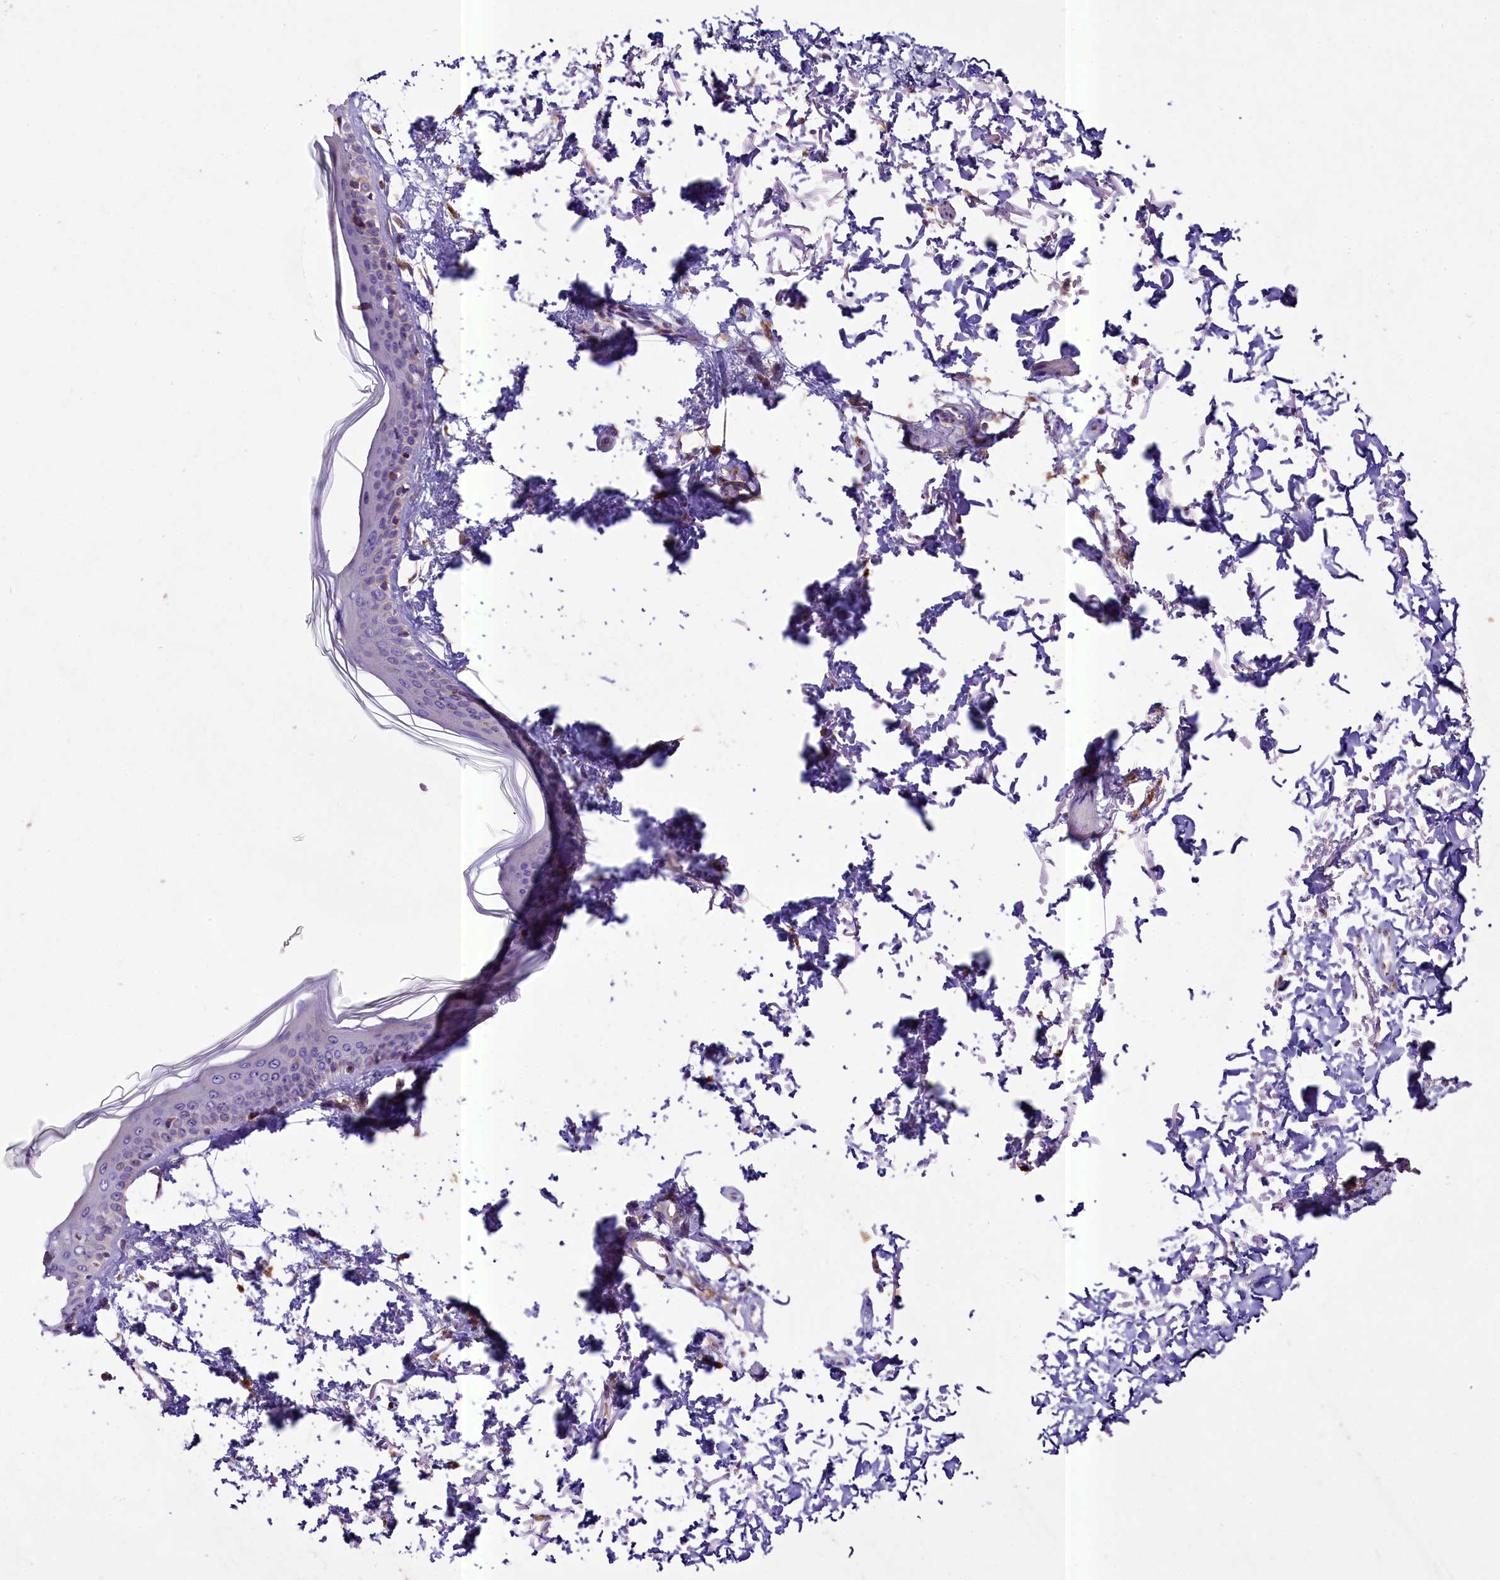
{"staining": {"intensity": "weak", "quantity": ">75%", "location": "cytoplasmic/membranous"}, "tissue": "skin", "cell_type": "Fibroblasts", "image_type": "normal", "snomed": [{"axis": "morphology", "description": "Normal tissue, NOS"}, {"axis": "topography", "description": "Skin"}], "caption": "This image exhibits IHC staining of normal skin, with low weak cytoplasmic/membranous expression in approximately >75% of fibroblasts.", "gene": "PEMT", "patient": {"sex": "male", "age": 66}}